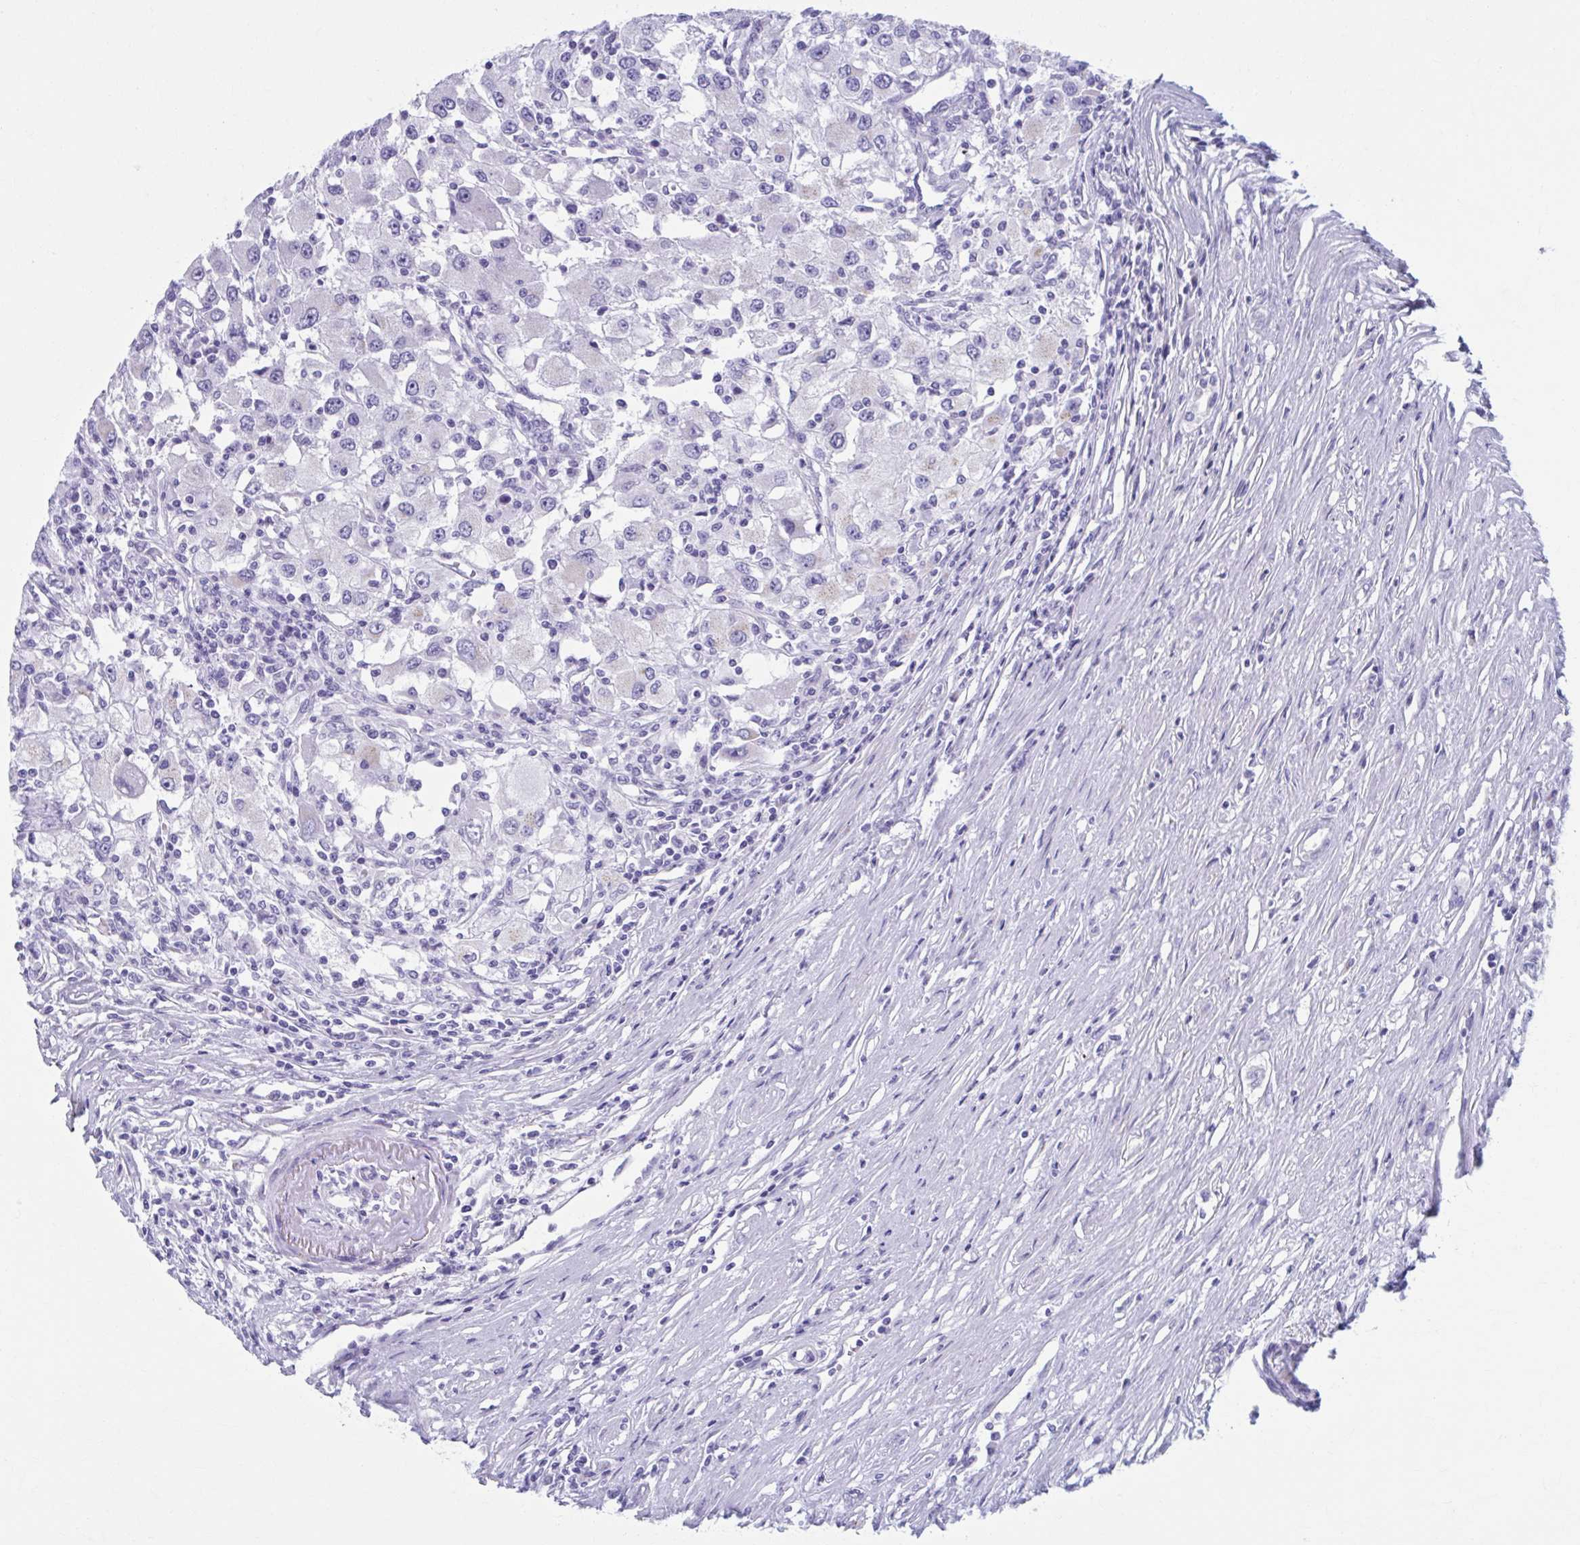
{"staining": {"intensity": "negative", "quantity": "none", "location": "none"}, "tissue": "renal cancer", "cell_type": "Tumor cells", "image_type": "cancer", "snomed": [{"axis": "morphology", "description": "Adenocarcinoma, NOS"}, {"axis": "topography", "description": "Kidney"}], "caption": "DAB (3,3'-diaminobenzidine) immunohistochemical staining of human renal cancer shows no significant positivity in tumor cells.", "gene": "KCNE2", "patient": {"sex": "female", "age": 67}}